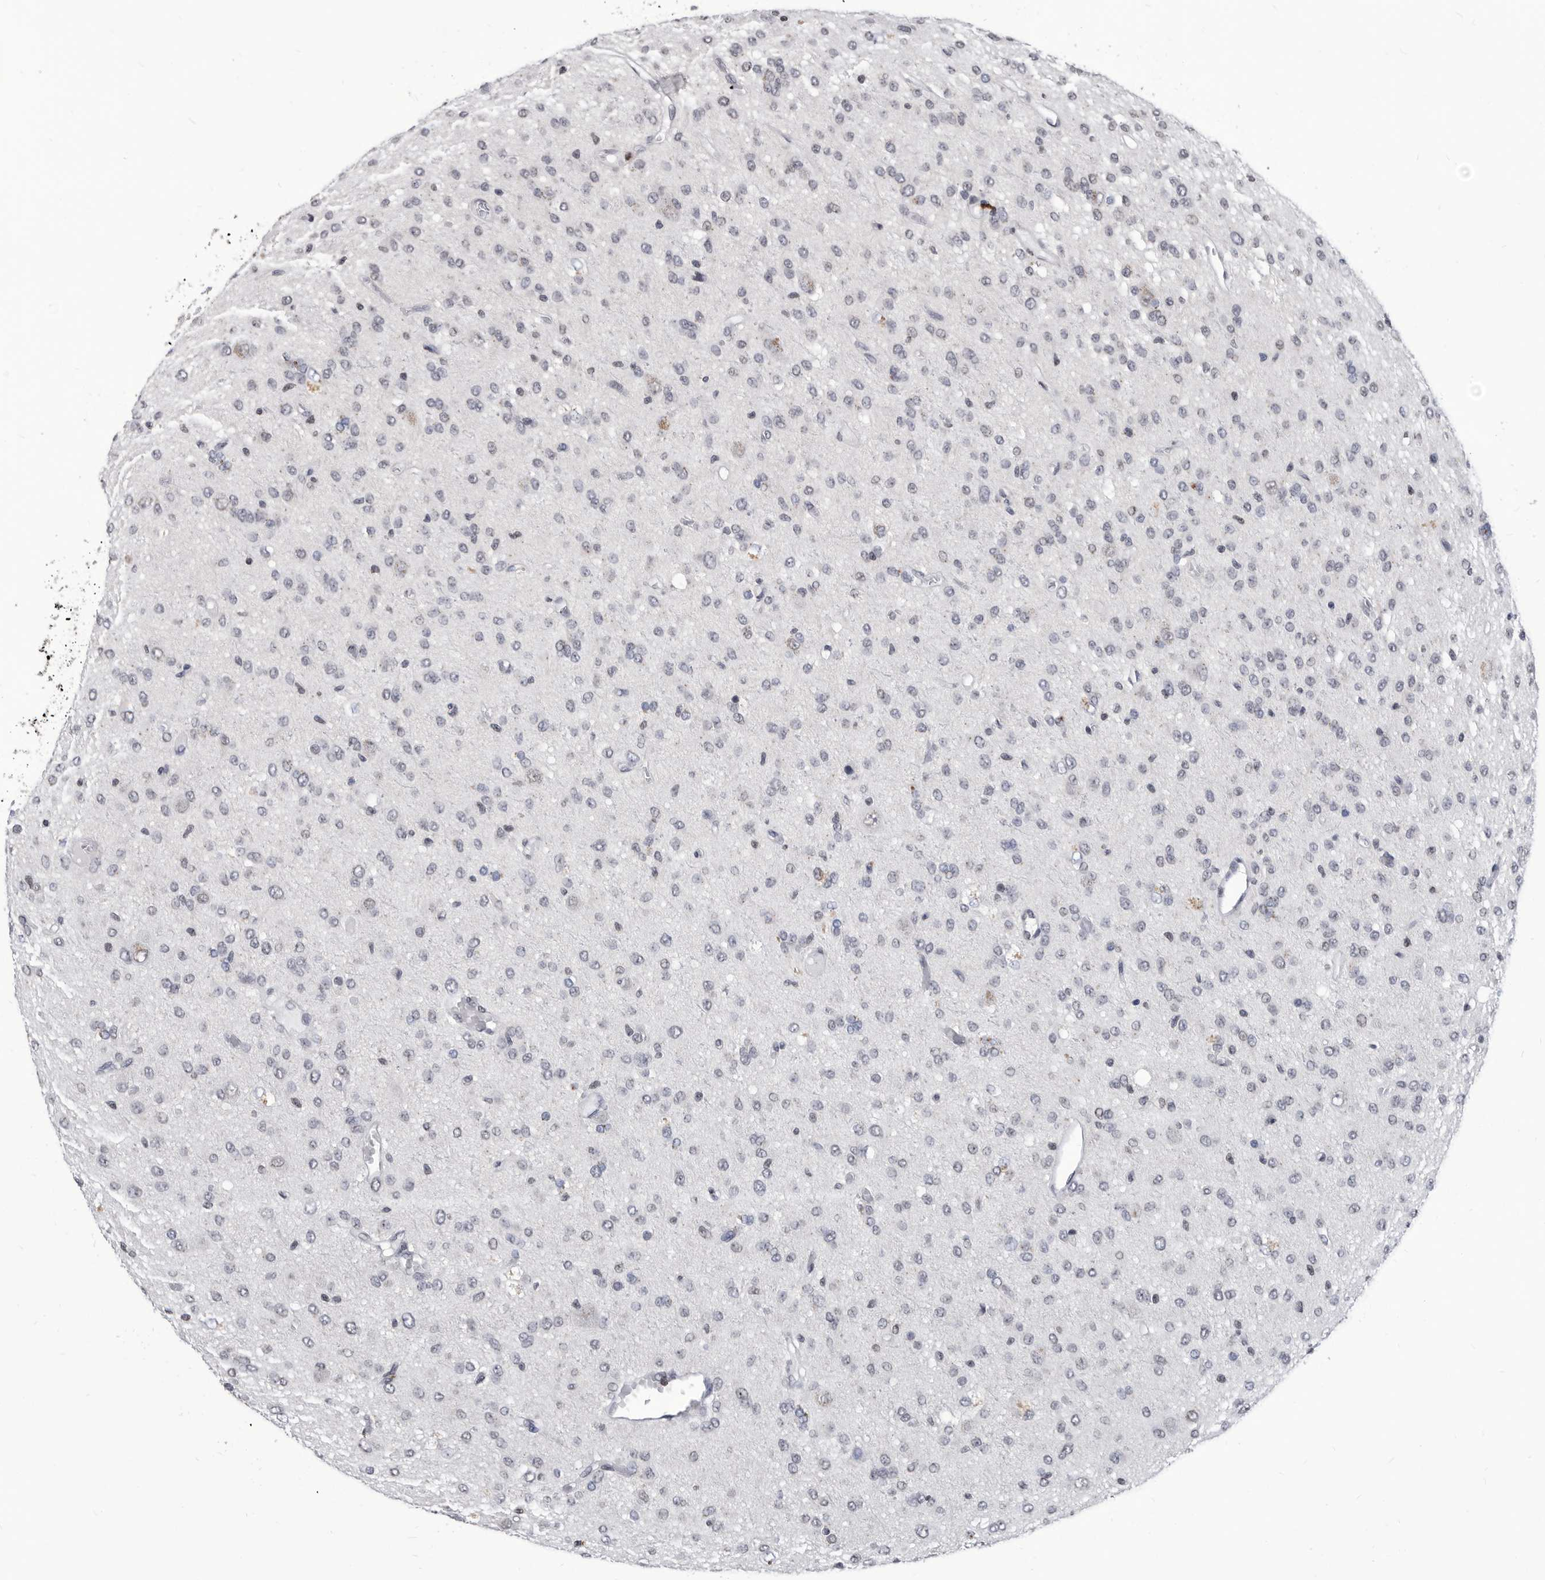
{"staining": {"intensity": "weak", "quantity": "<25%", "location": "nuclear"}, "tissue": "glioma", "cell_type": "Tumor cells", "image_type": "cancer", "snomed": [{"axis": "morphology", "description": "Glioma, malignant, High grade"}, {"axis": "topography", "description": "Brain"}], "caption": "Glioma was stained to show a protein in brown. There is no significant staining in tumor cells. (Stains: DAB (3,3'-diaminobenzidine) immunohistochemistry with hematoxylin counter stain, Microscopy: brightfield microscopy at high magnification).", "gene": "TSTD1", "patient": {"sex": "female", "age": 59}}